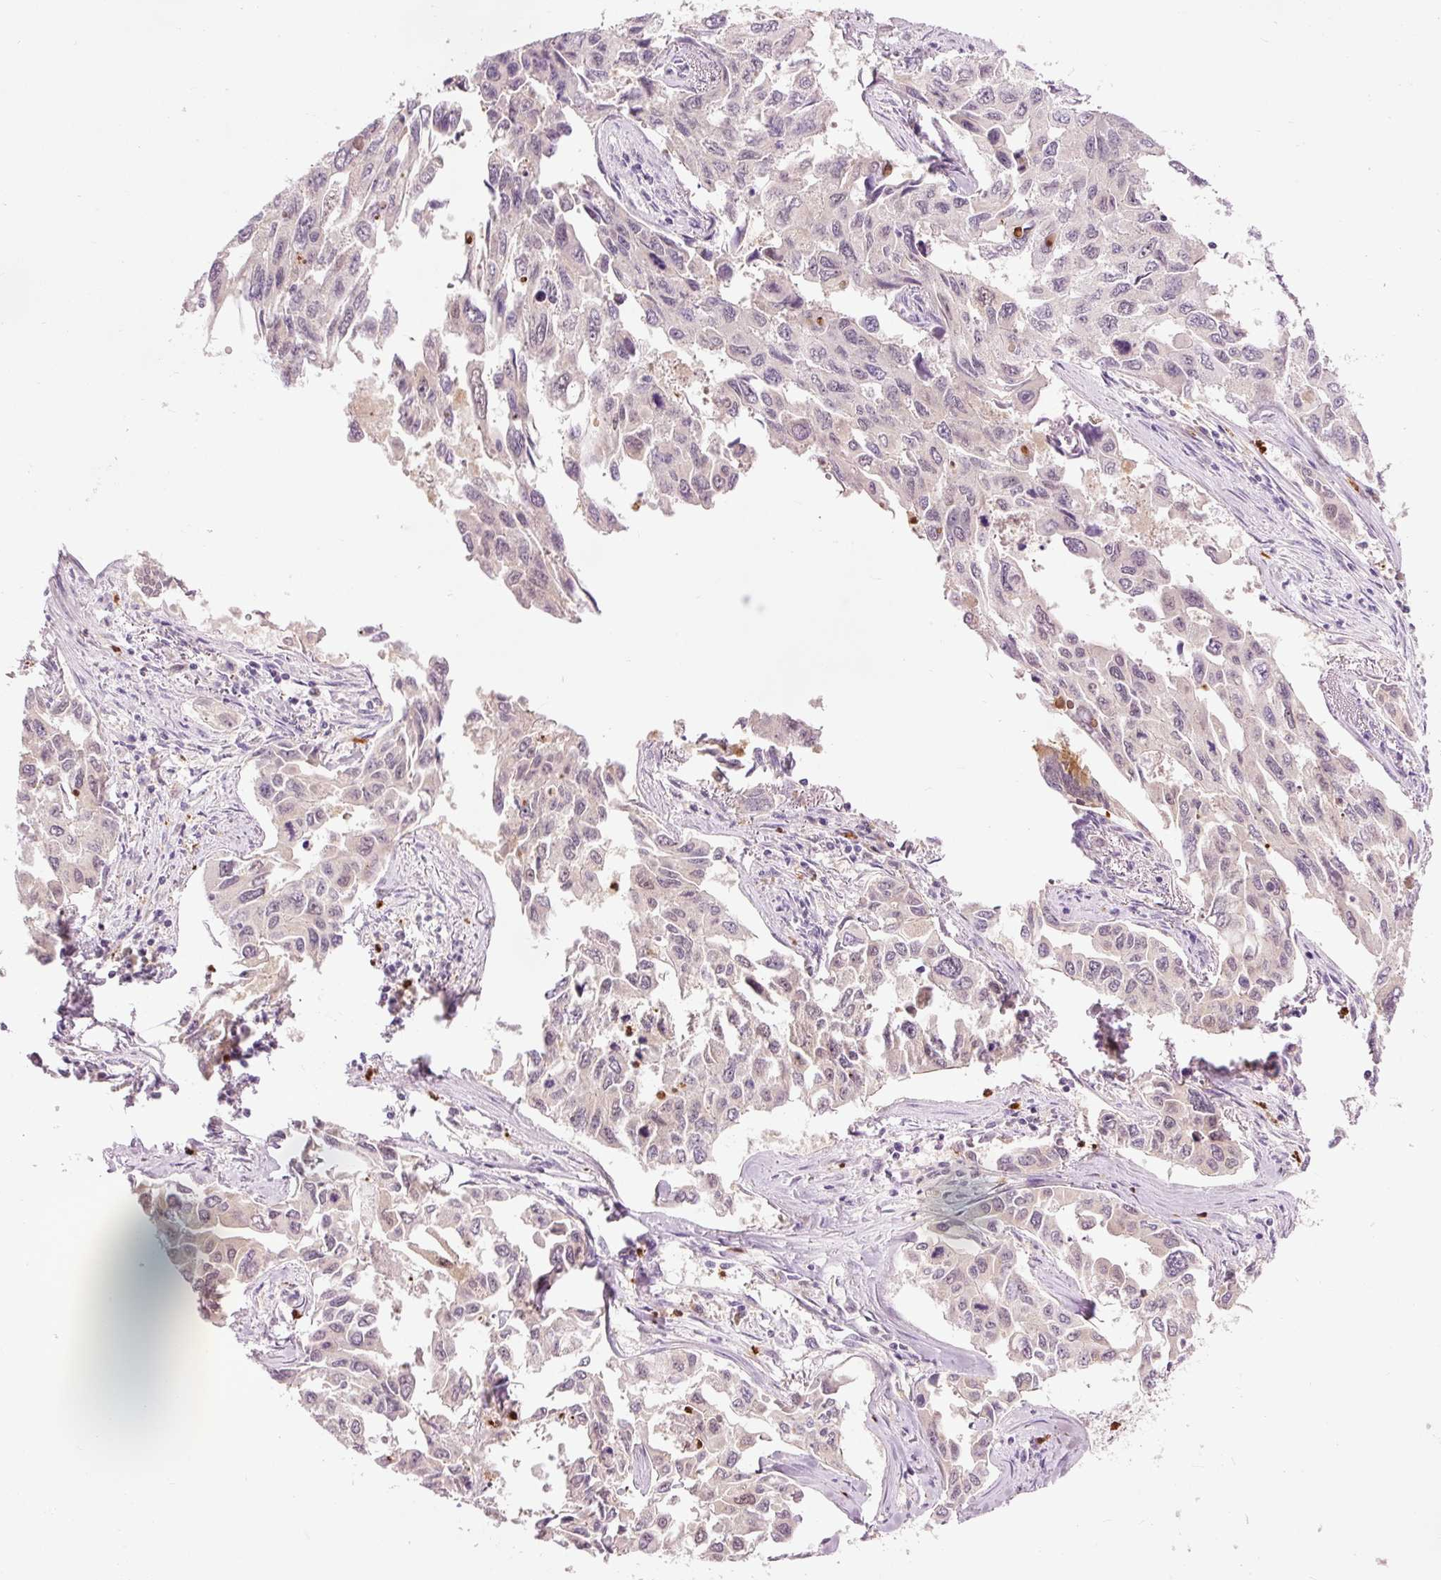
{"staining": {"intensity": "negative", "quantity": "none", "location": "none"}, "tissue": "lung cancer", "cell_type": "Tumor cells", "image_type": "cancer", "snomed": [{"axis": "morphology", "description": "Adenocarcinoma, NOS"}, {"axis": "topography", "description": "Lung"}], "caption": "High power microscopy image of an immunohistochemistry photomicrograph of lung adenocarcinoma, revealing no significant positivity in tumor cells.", "gene": "PRDX5", "patient": {"sex": "male", "age": 64}}